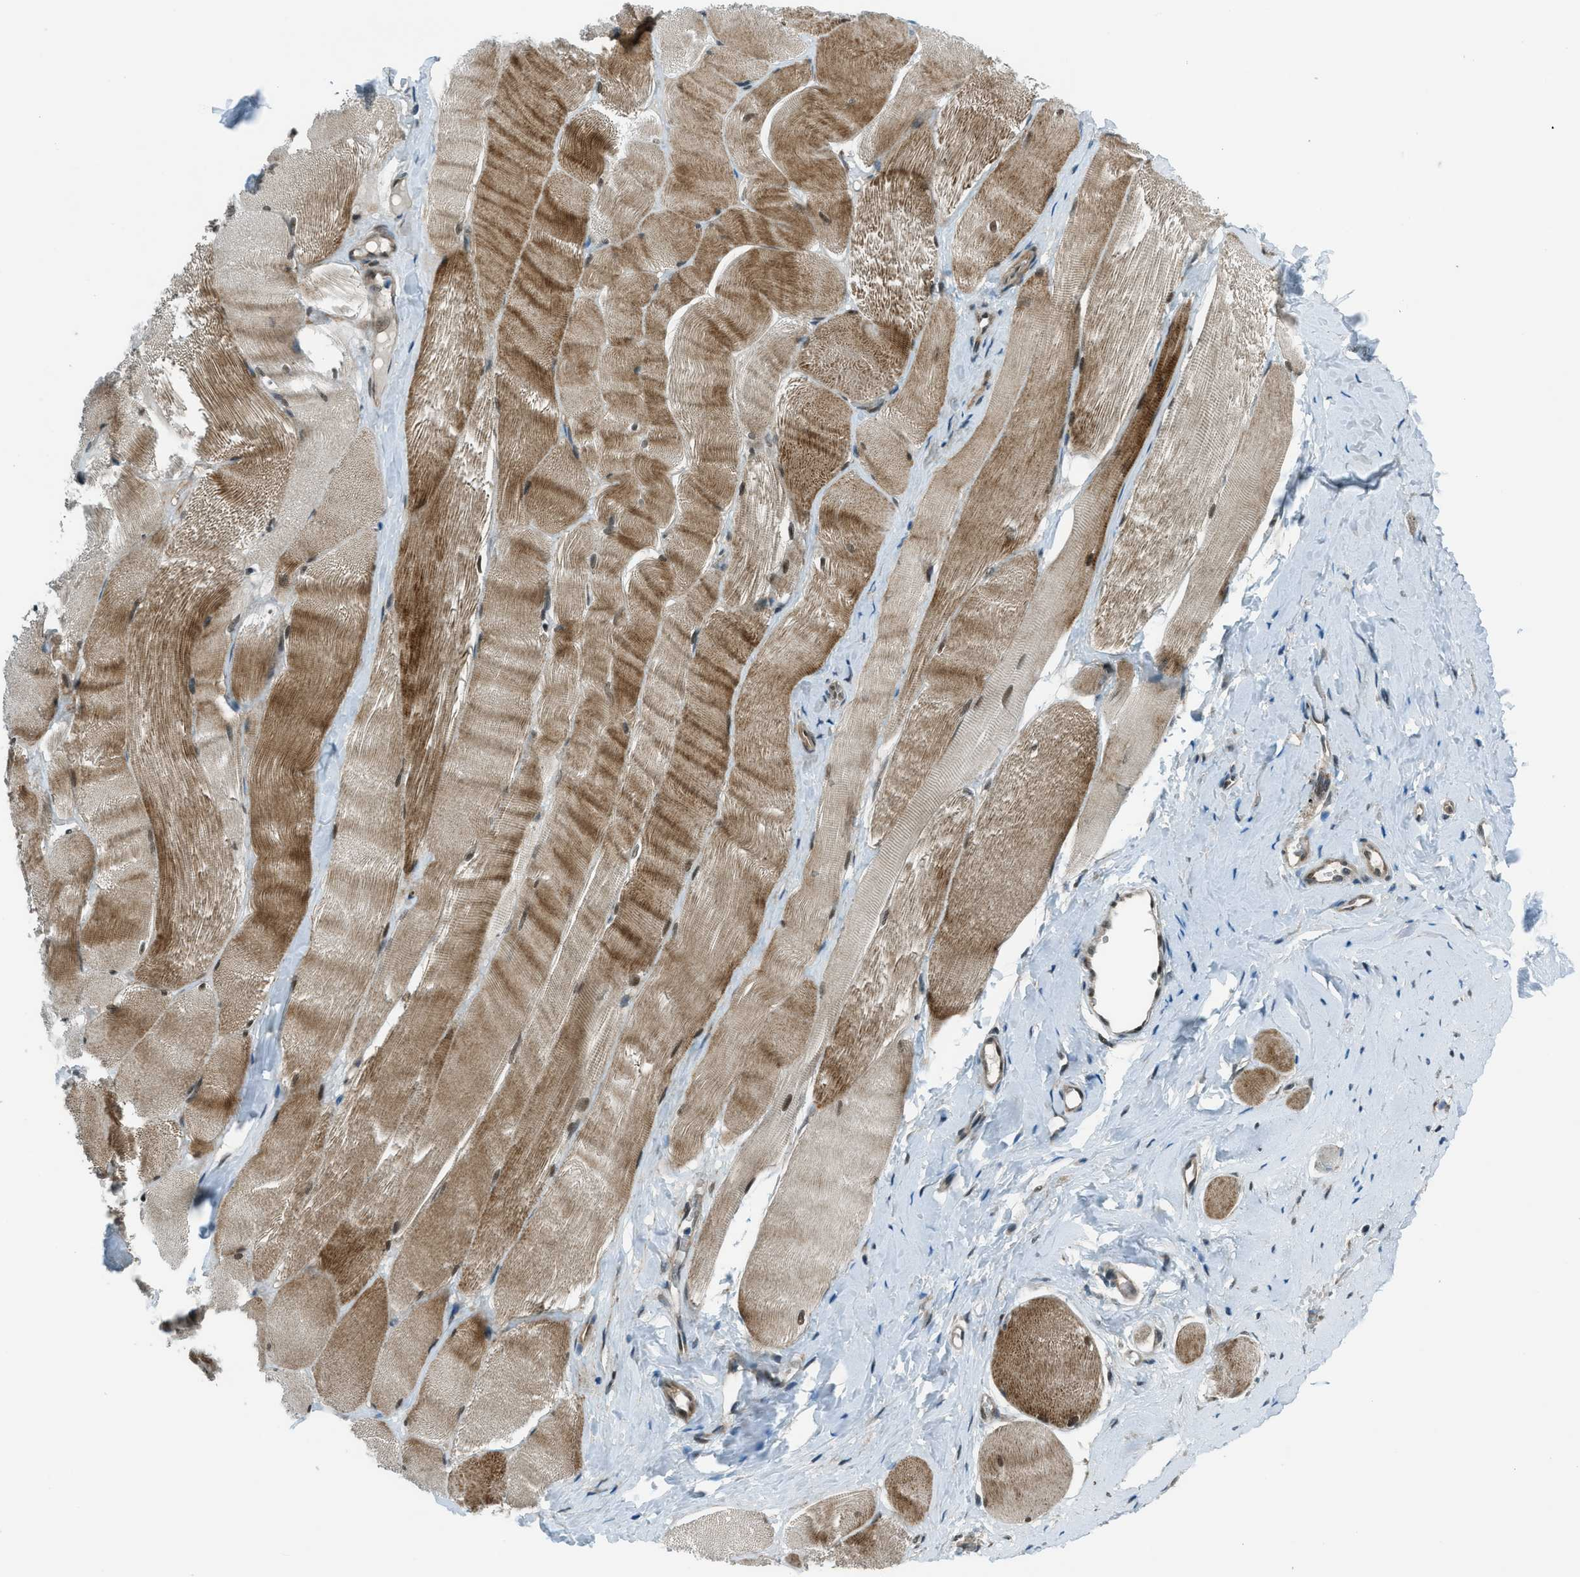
{"staining": {"intensity": "moderate", "quantity": ">75%", "location": "cytoplasmic/membranous"}, "tissue": "skeletal muscle", "cell_type": "Myocytes", "image_type": "normal", "snomed": [{"axis": "morphology", "description": "Normal tissue, NOS"}, {"axis": "morphology", "description": "Squamous cell carcinoma, NOS"}, {"axis": "topography", "description": "Skeletal muscle"}], "caption": "This photomicrograph exhibits unremarkable skeletal muscle stained with immunohistochemistry (IHC) to label a protein in brown. The cytoplasmic/membranous of myocytes show moderate positivity for the protein. Nuclei are counter-stained blue.", "gene": "NPEPL1", "patient": {"sex": "male", "age": 51}}